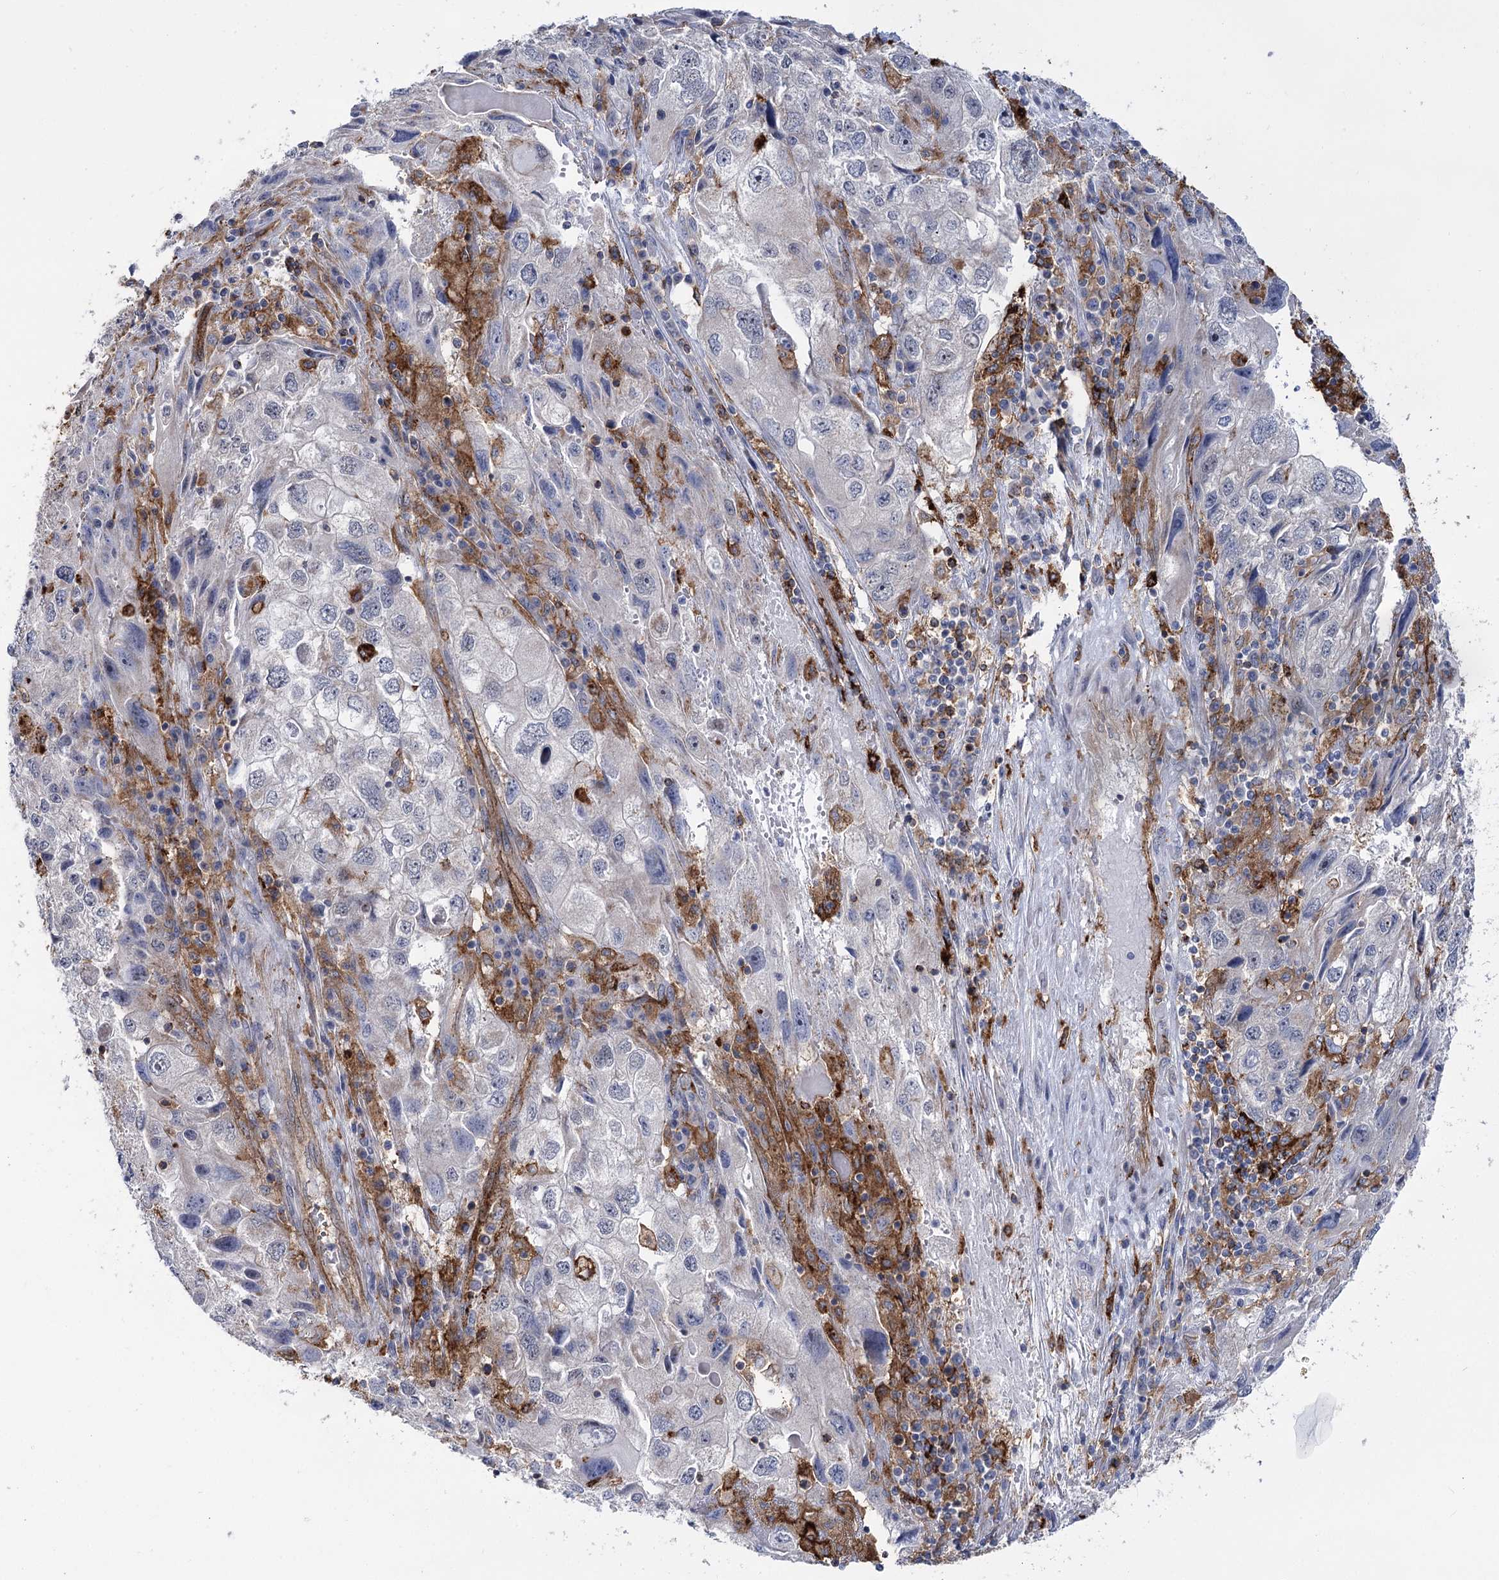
{"staining": {"intensity": "negative", "quantity": "none", "location": "none"}, "tissue": "endometrial cancer", "cell_type": "Tumor cells", "image_type": "cancer", "snomed": [{"axis": "morphology", "description": "Adenocarcinoma, NOS"}, {"axis": "topography", "description": "Endometrium"}], "caption": "High magnification brightfield microscopy of endometrial cancer stained with DAB (brown) and counterstained with hematoxylin (blue): tumor cells show no significant expression.", "gene": "PIWIL4", "patient": {"sex": "female", "age": 49}}